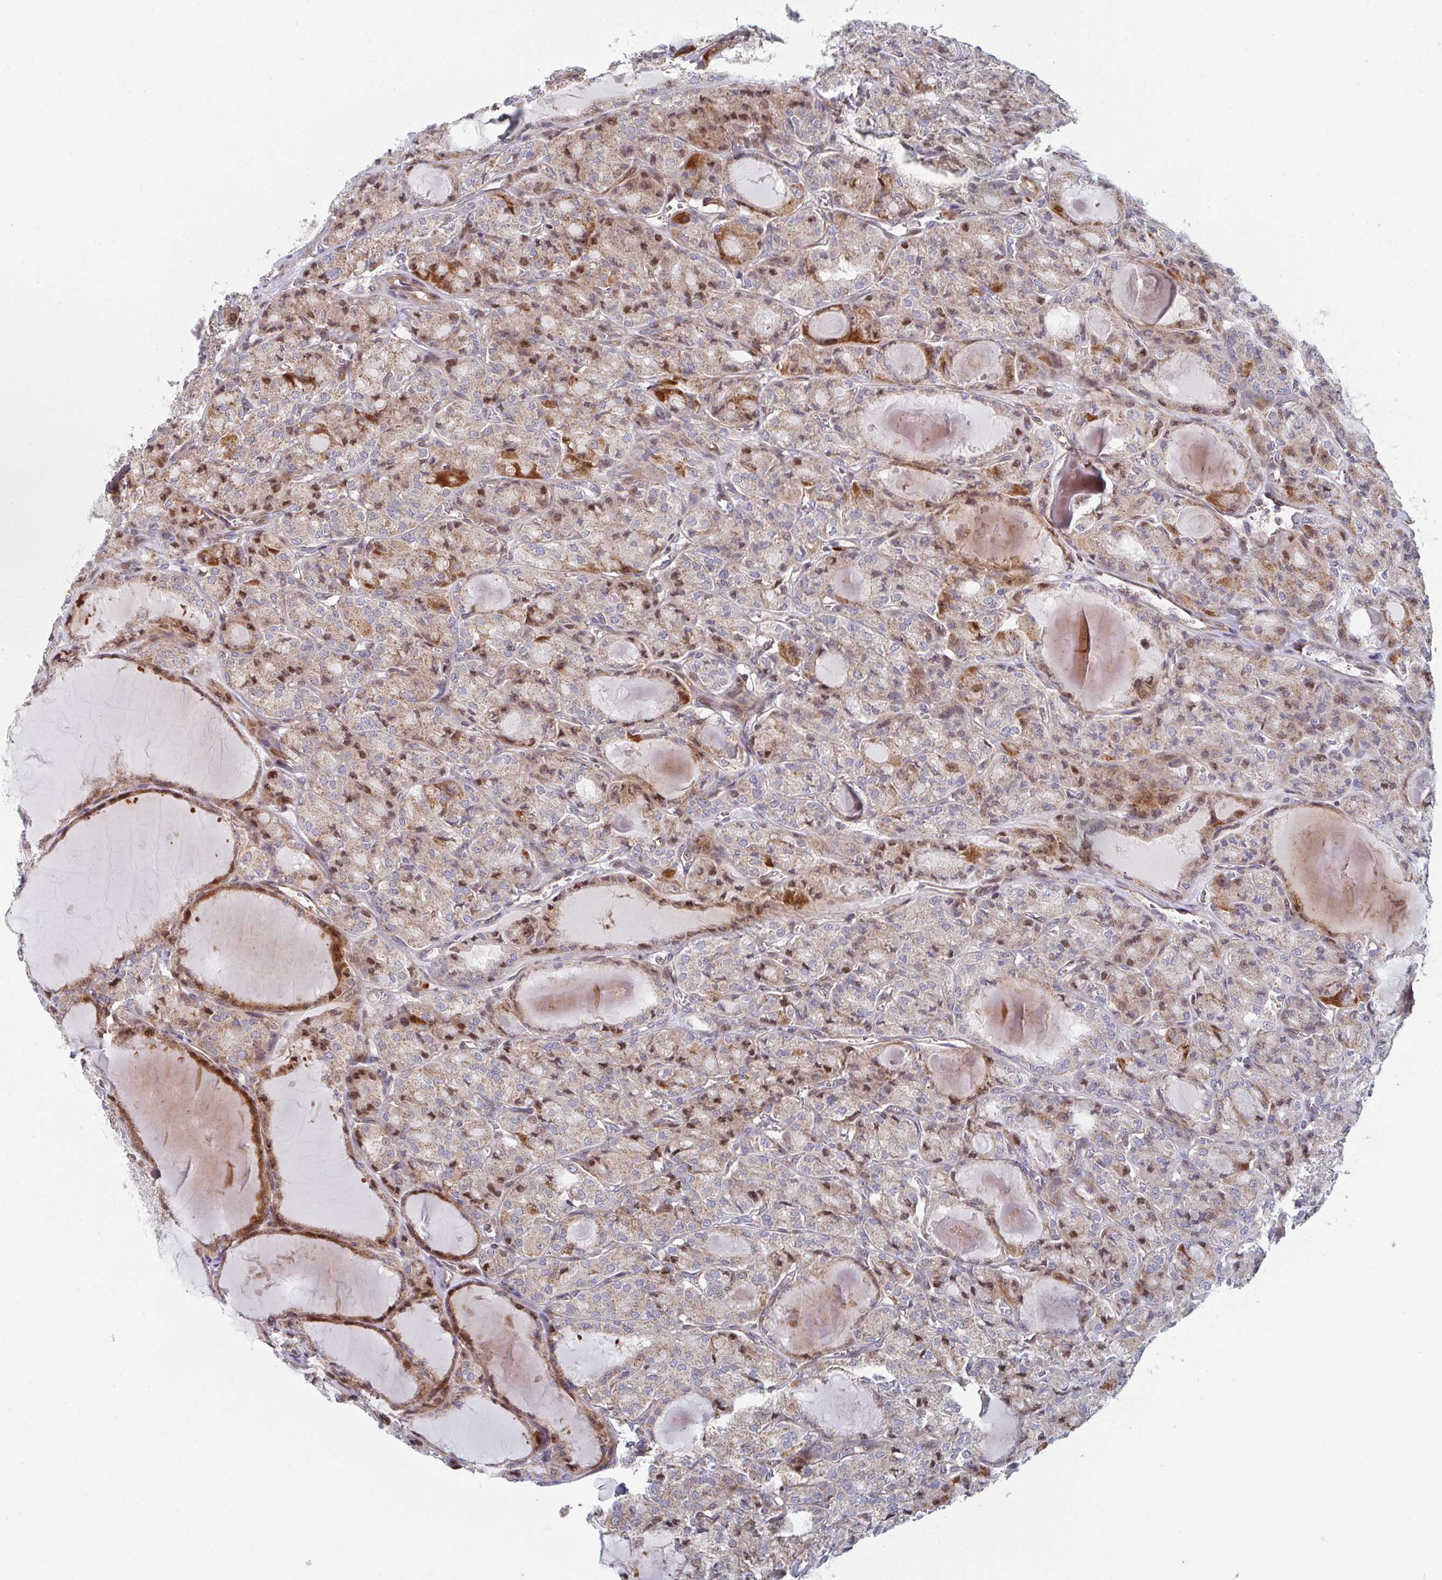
{"staining": {"intensity": "moderate", "quantity": "25%-75%", "location": "cytoplasmic/membranous,nuclear"}, "tissue": "thyroid cancer", "cell_type": "Tumor cells", "image_type": "cancer", "snomed": [{"axis": "morphology", "description": "Papillary adenocarcinoma, NOS"}, {"axis": "topography", "description": "Thyroid gland"}], "caption": "A high-resolution photomicrograph shows immunohistochemistry (IHC) staining of thyroid papillary adenocarcinoma, which reveals moderate cytoplasmic/membranous and nuclear expression in approximately 25%-75% of tumor cells.", "gene": "ZNF644", "patient": {"sex": "male", "age": 87}}